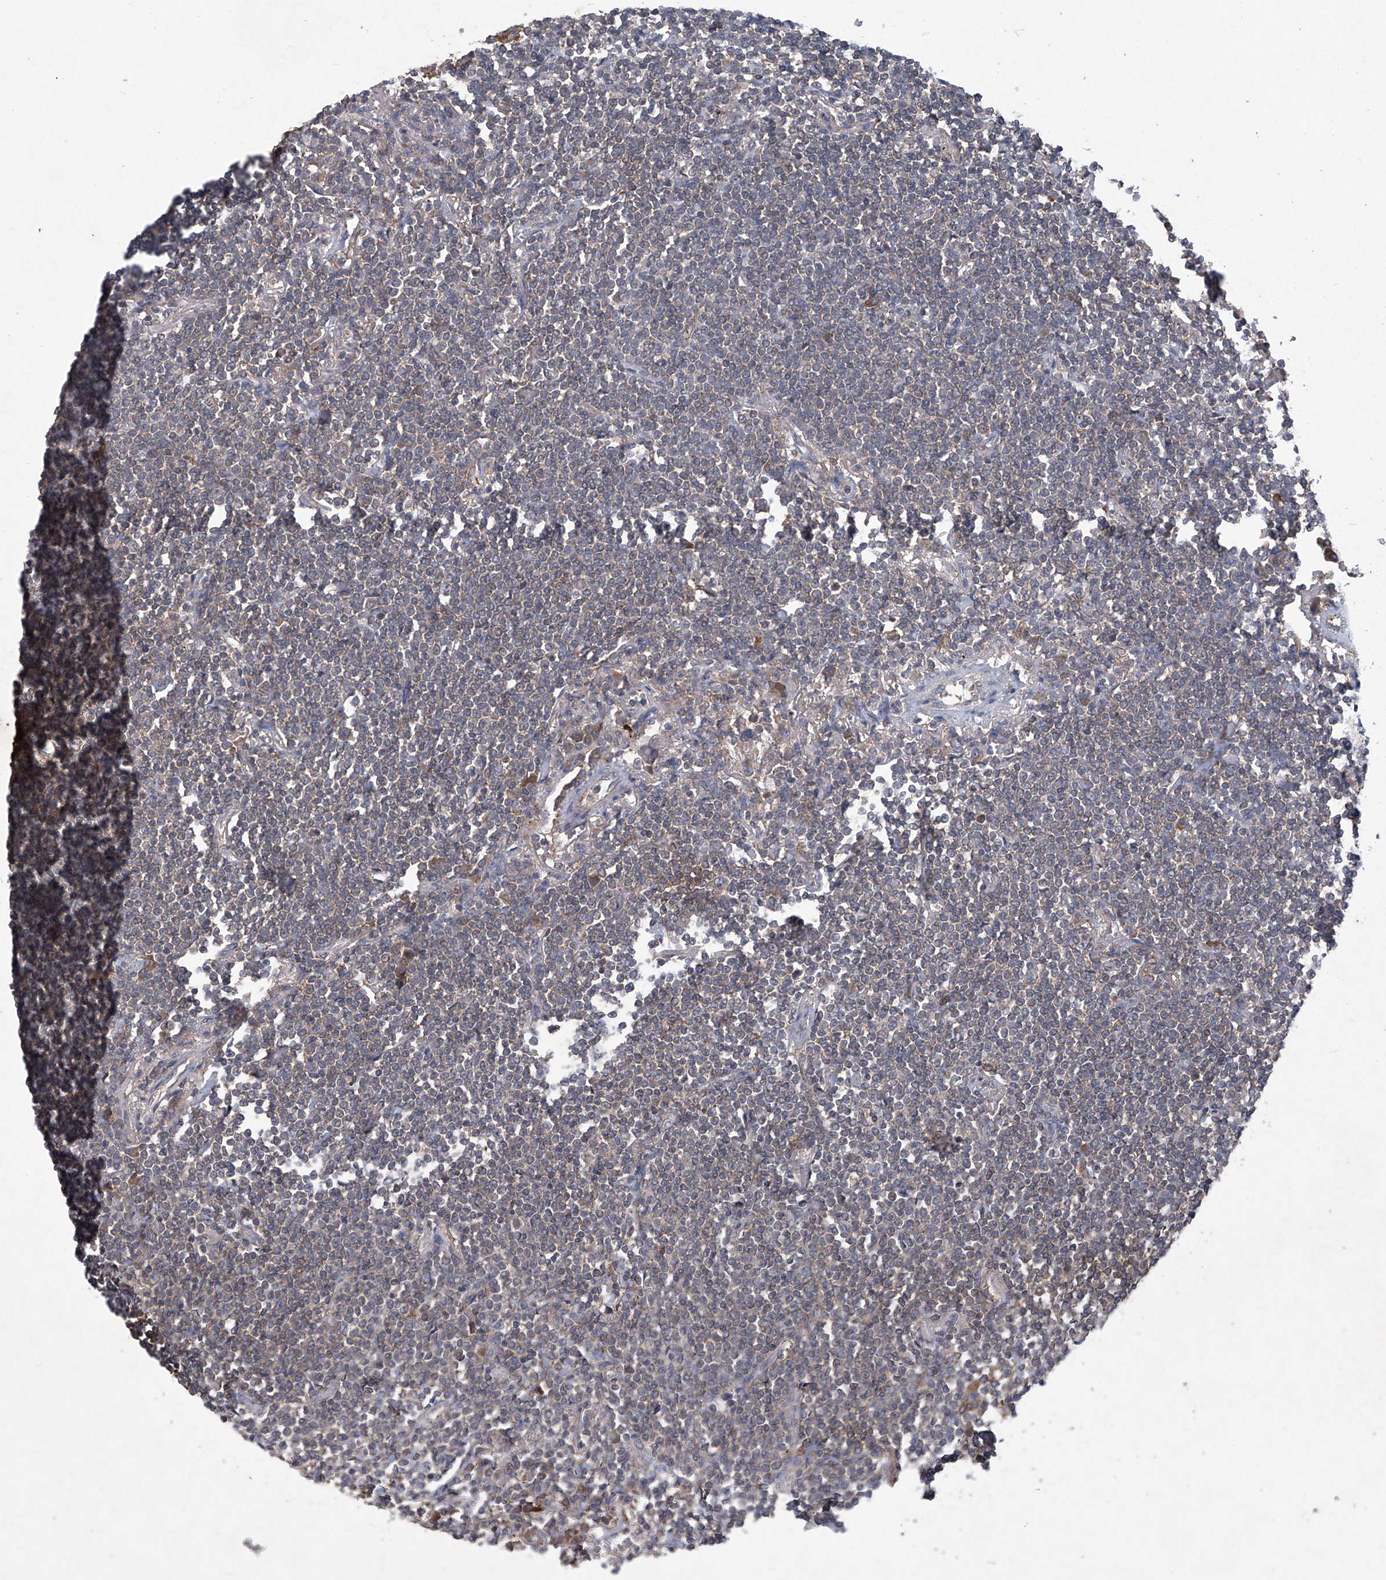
{"staining": {"intensity": "weak", "quantity": "<25%", "location": "cytoplasmic/membranous"}, "tissue": "lymphoma", "cell_type": "Tumor cells", "image_type": "cancer", "snomed": [{"axis": "morphology", "description": "Malignant lymphoma, non-Hodgkin's type, Low grade"}, {"axis": "topography", "description": "Lung"}], "caption": "IHC micrograph of neoplastic tissue: human low-grade malignant lymphoma, non-Hodgkin's type stained with DAB demonstrates no significant protein expression in tumor cells.", "gene": "SUMF2", "patient": {"sex": "female", "age": 71}}